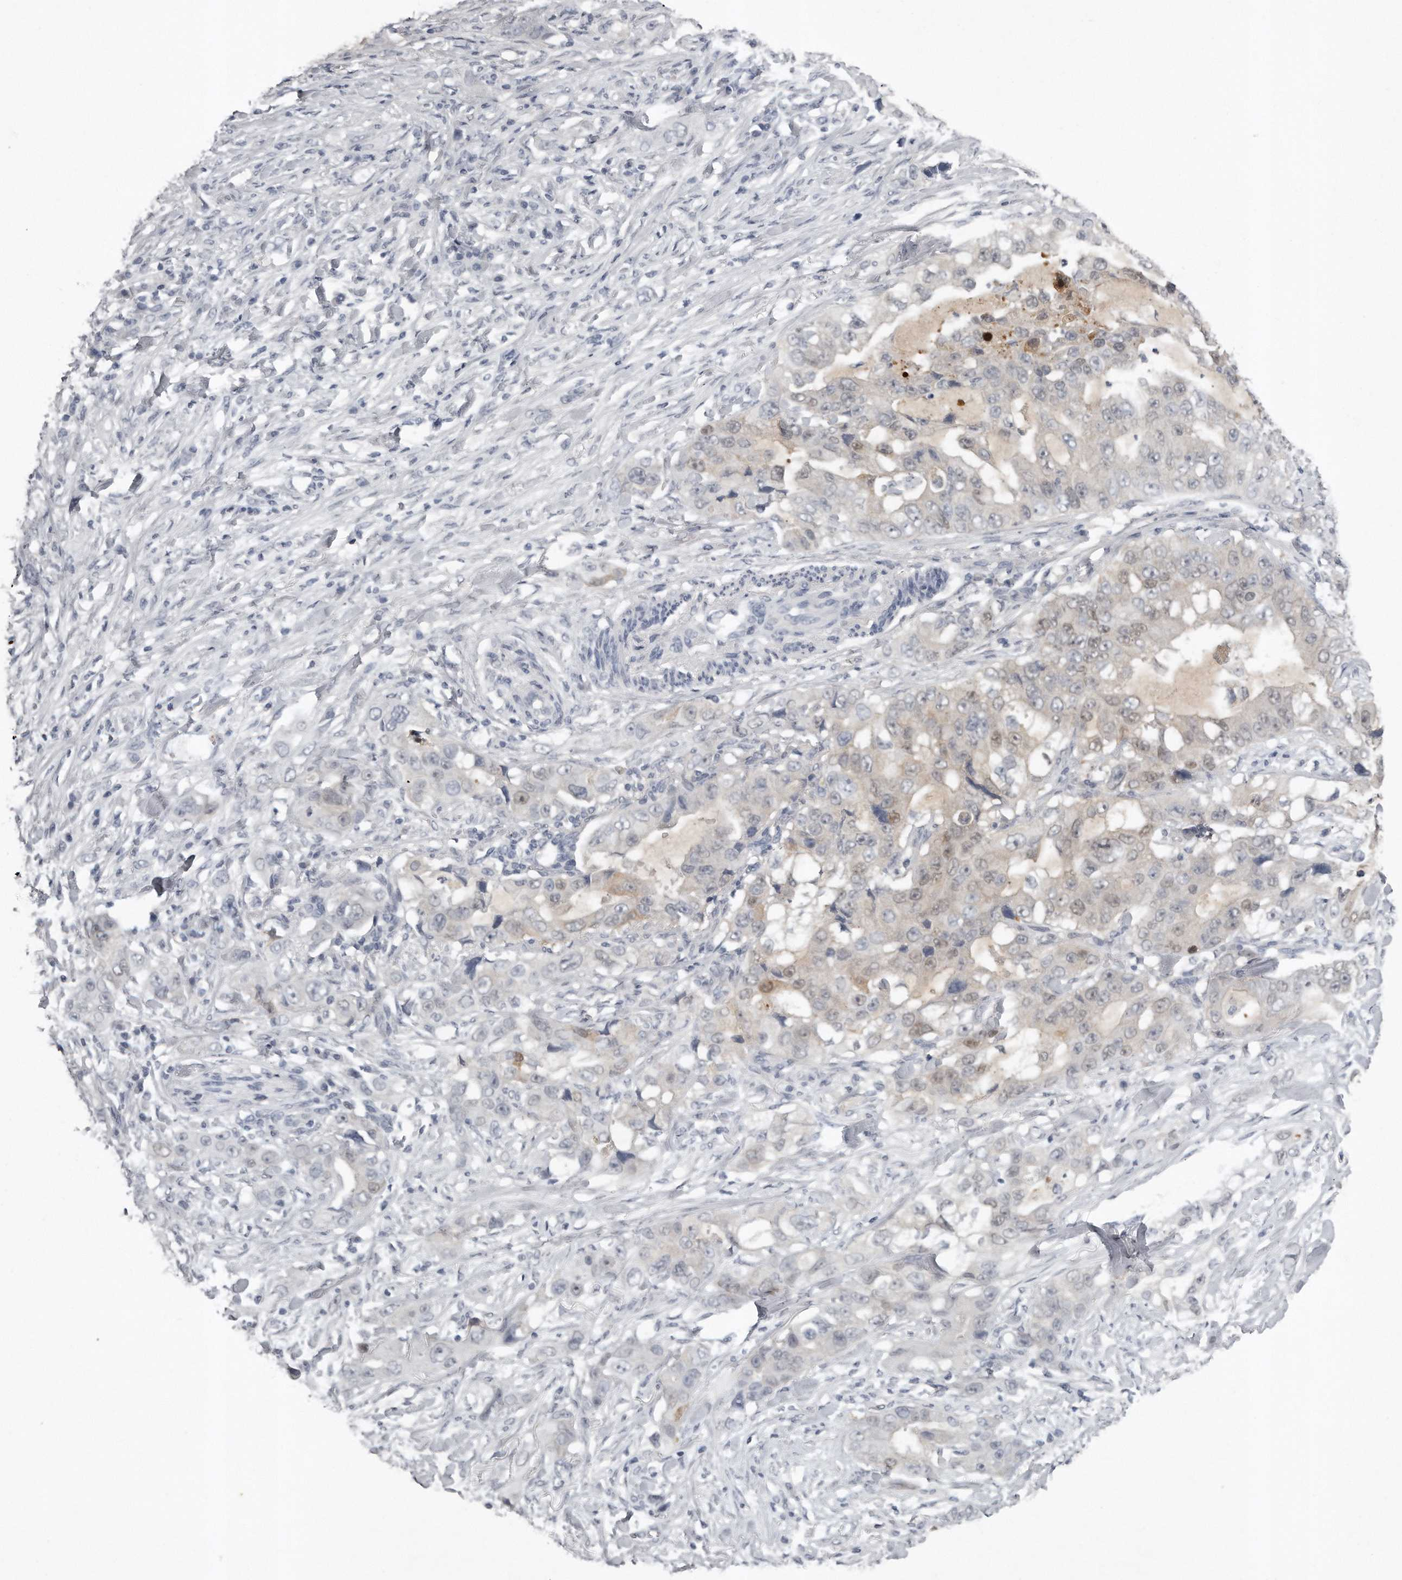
{"staining": {"intensity": "weak", "quantity": "25%-75%", "location": "cytoplasmic/membranous,nuclear"}, "tissue": "lung cancer", "cell_type": "Tumor cells", "image_type": "cancer", "snomed": [{"axis": "morphology", "description": "Adenocarcinoma, NOS"}, {"axis": "topography", "description": "Lung"}], "caption": "Immunohistochemical staining of adenocarcinoma (lung) exhibits low levels of weak cytoplasmic/membranous and nuclear staining in about 25%-75% of tumor cells.", "gene": "GGCT", "patient": {"sex": "female", "age": 51}}